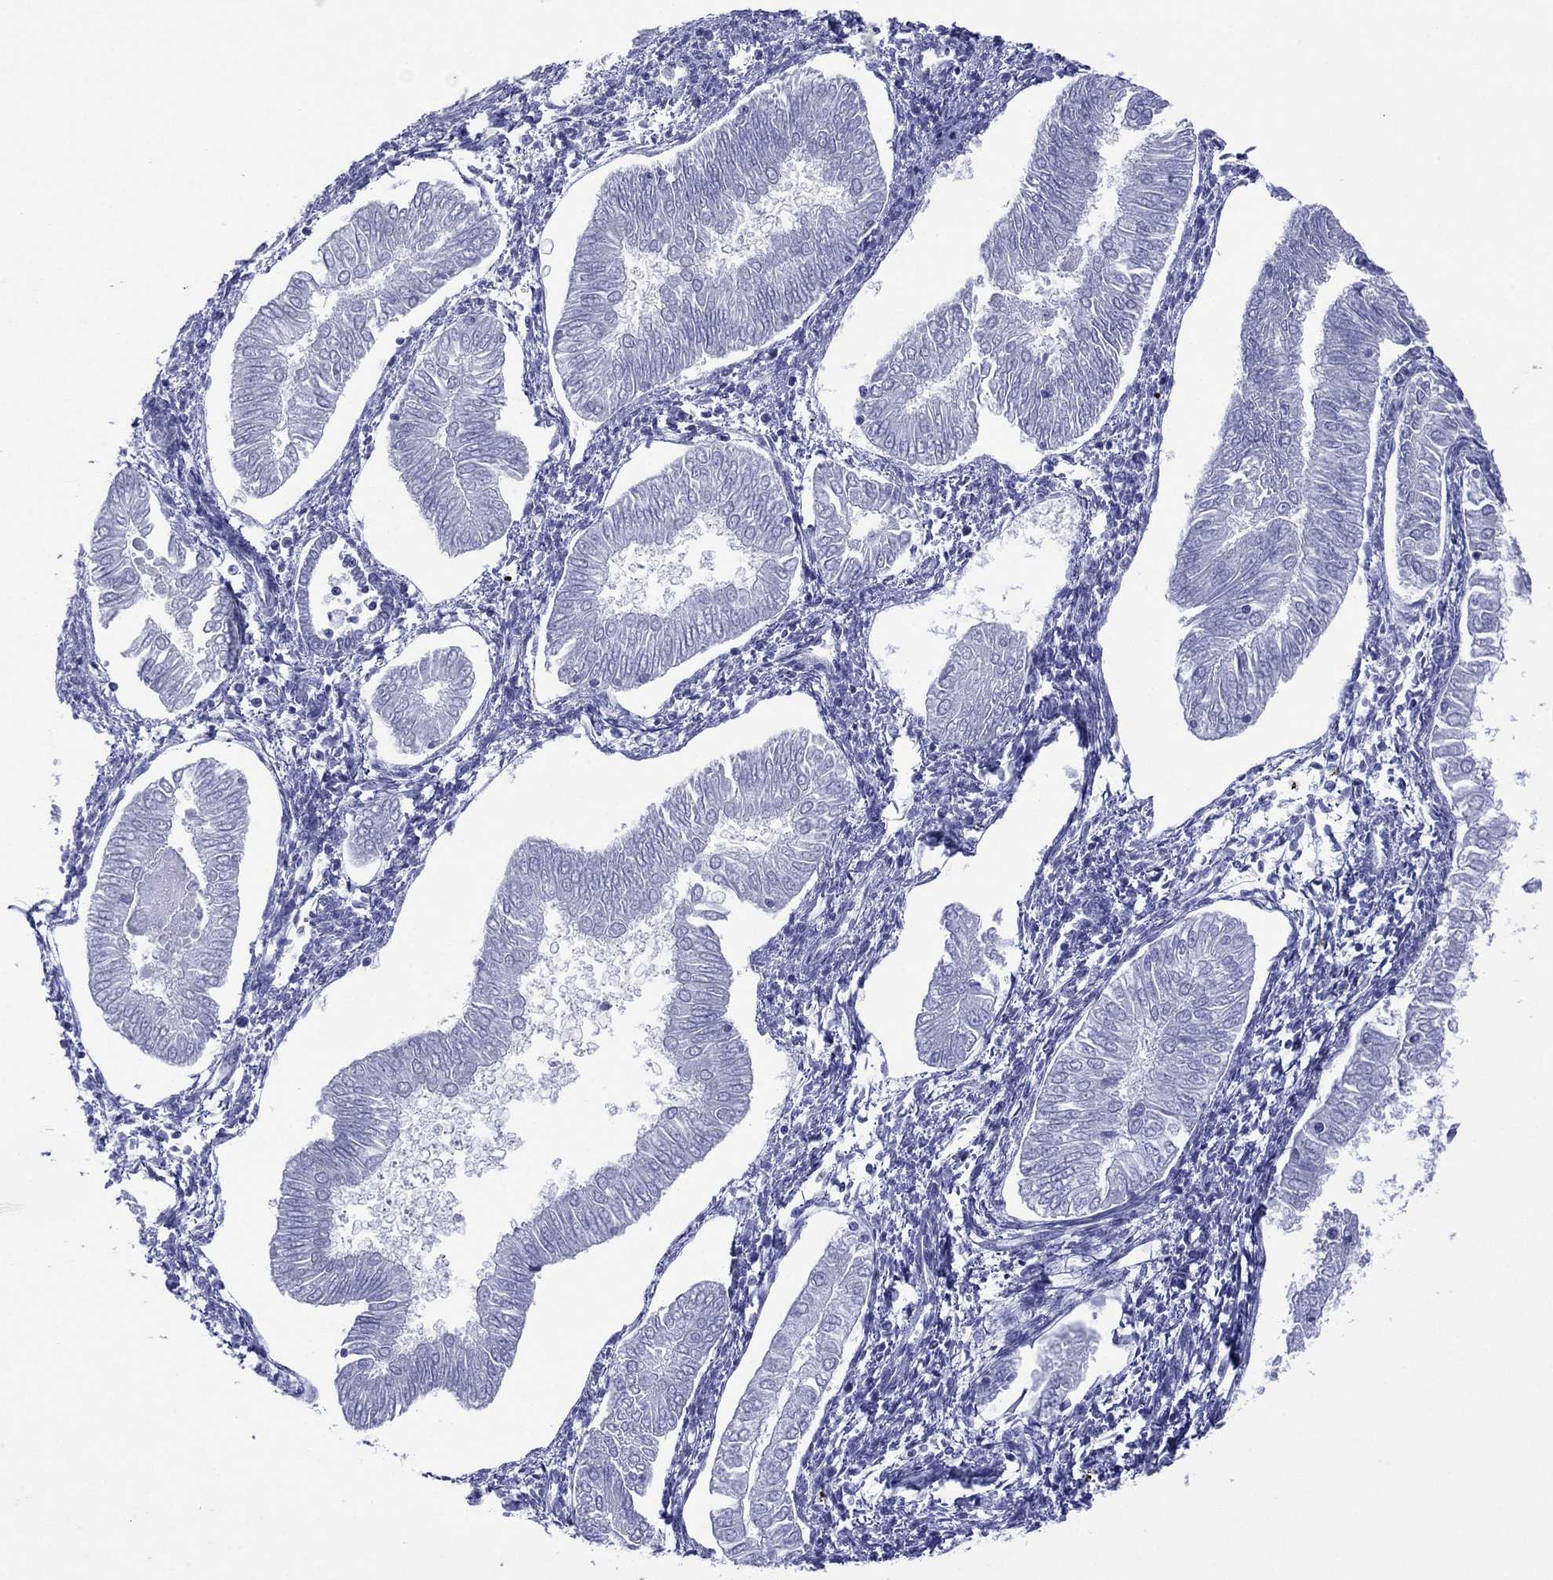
{"staining": {"intensity": "negative", "quantity": "none", "location": "none"}, "tissue": "endometrial cancer", "cell_type": "Tumor cells", "image_type": "cancer", "snomed": [{"axis": "morphology", "description": "Adenocarcinoma, NOS"}, {"axis": "topography", "description": "Endometrium"}], "caption": "Photomicrograph shows no protein positivity in tumor cells of adenocarcinoma (endometrial) tissue.", "gene": "DSG1", "patient": {"sex": "female", "age": 53}}